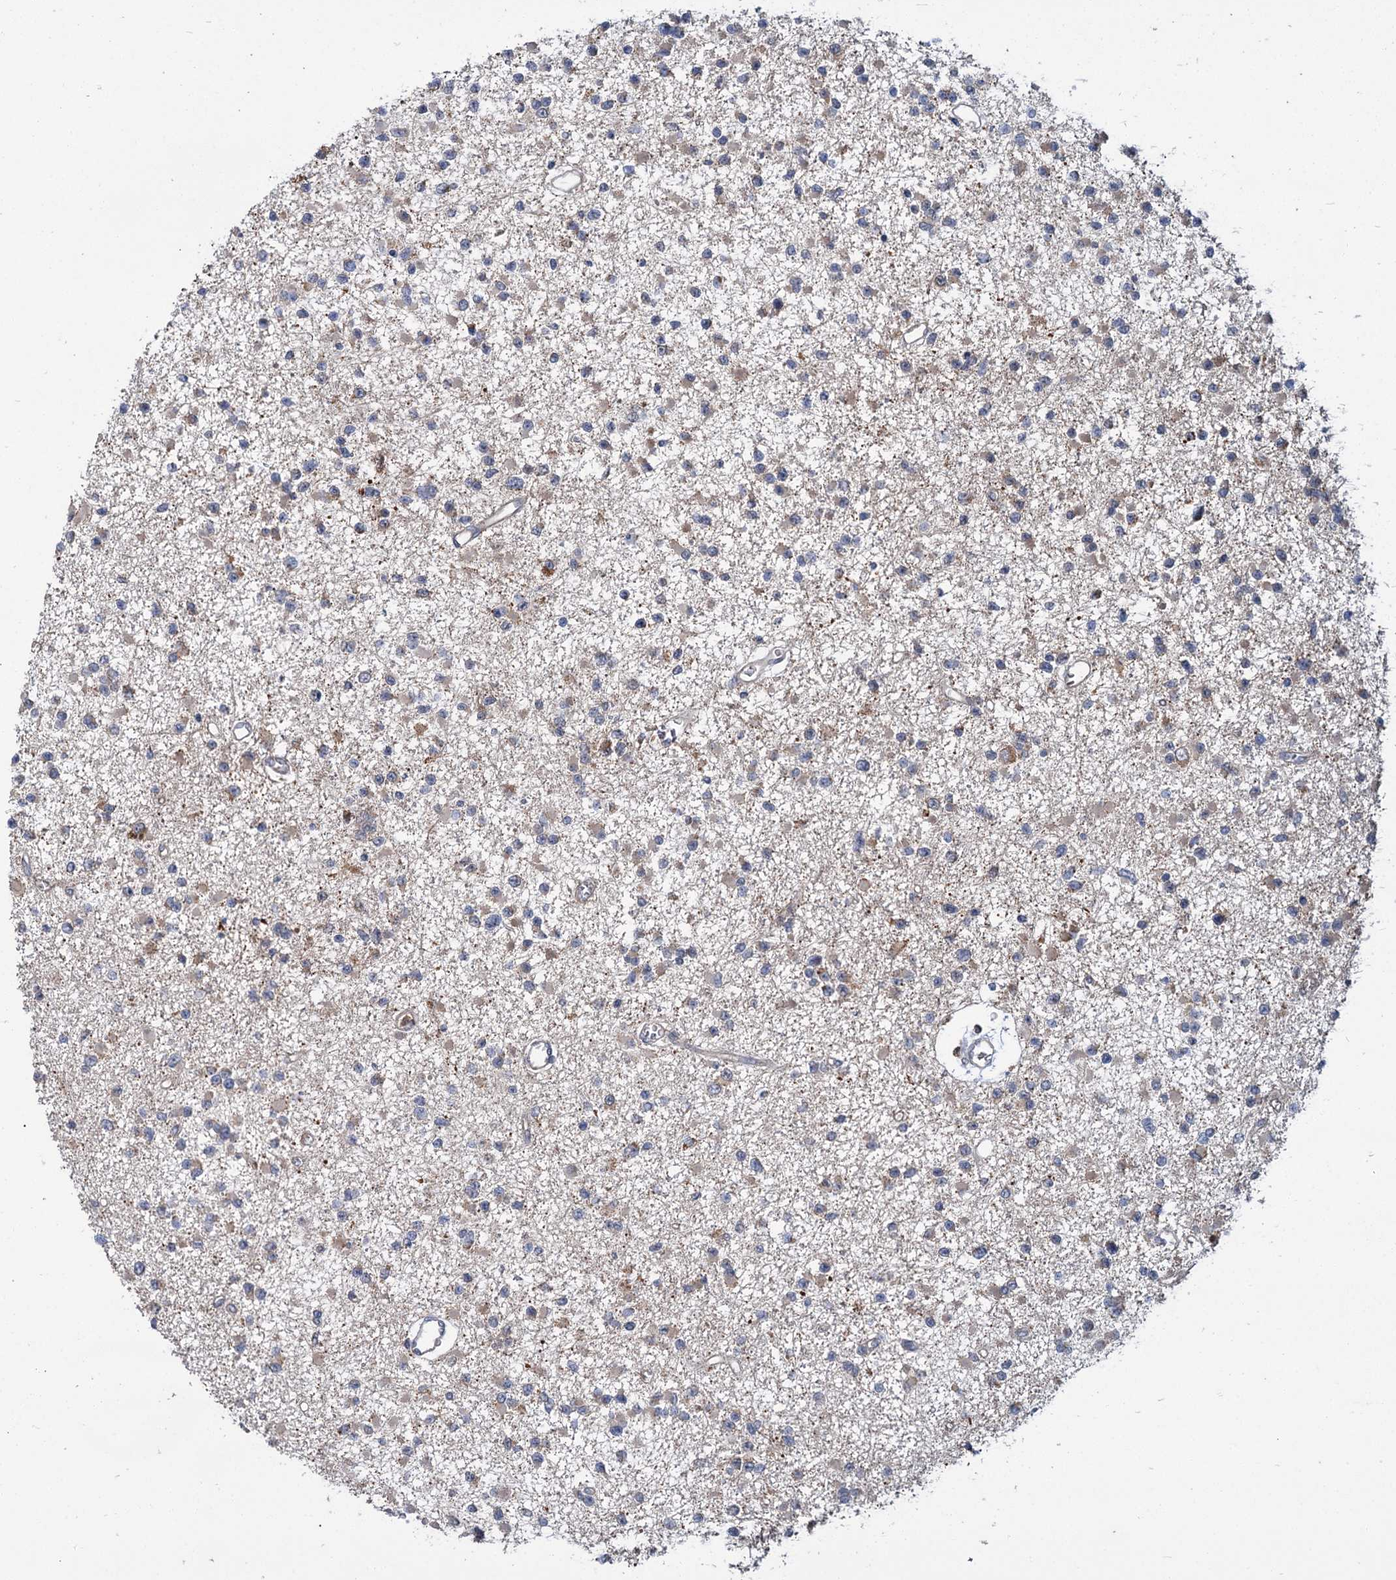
{"staining": {"intensity": "weak", "quantity": "<25%", "location": "cytoplasmic/membranous"}, "tissue": "glioma", "cell_type": "Tumor cells", "image_type": "cancer", "snomed": [{"axis": "morphology", "description": "Glioma, malignant, Low grade"}, {"axis": "topography", "description": "Brain"}], "caption": "Tumor cells are negative for brown protein staining in malignant glioma (low-grade).", "gene": "DYNC2H1", "patient": {"sex": "female", "age": 22}}